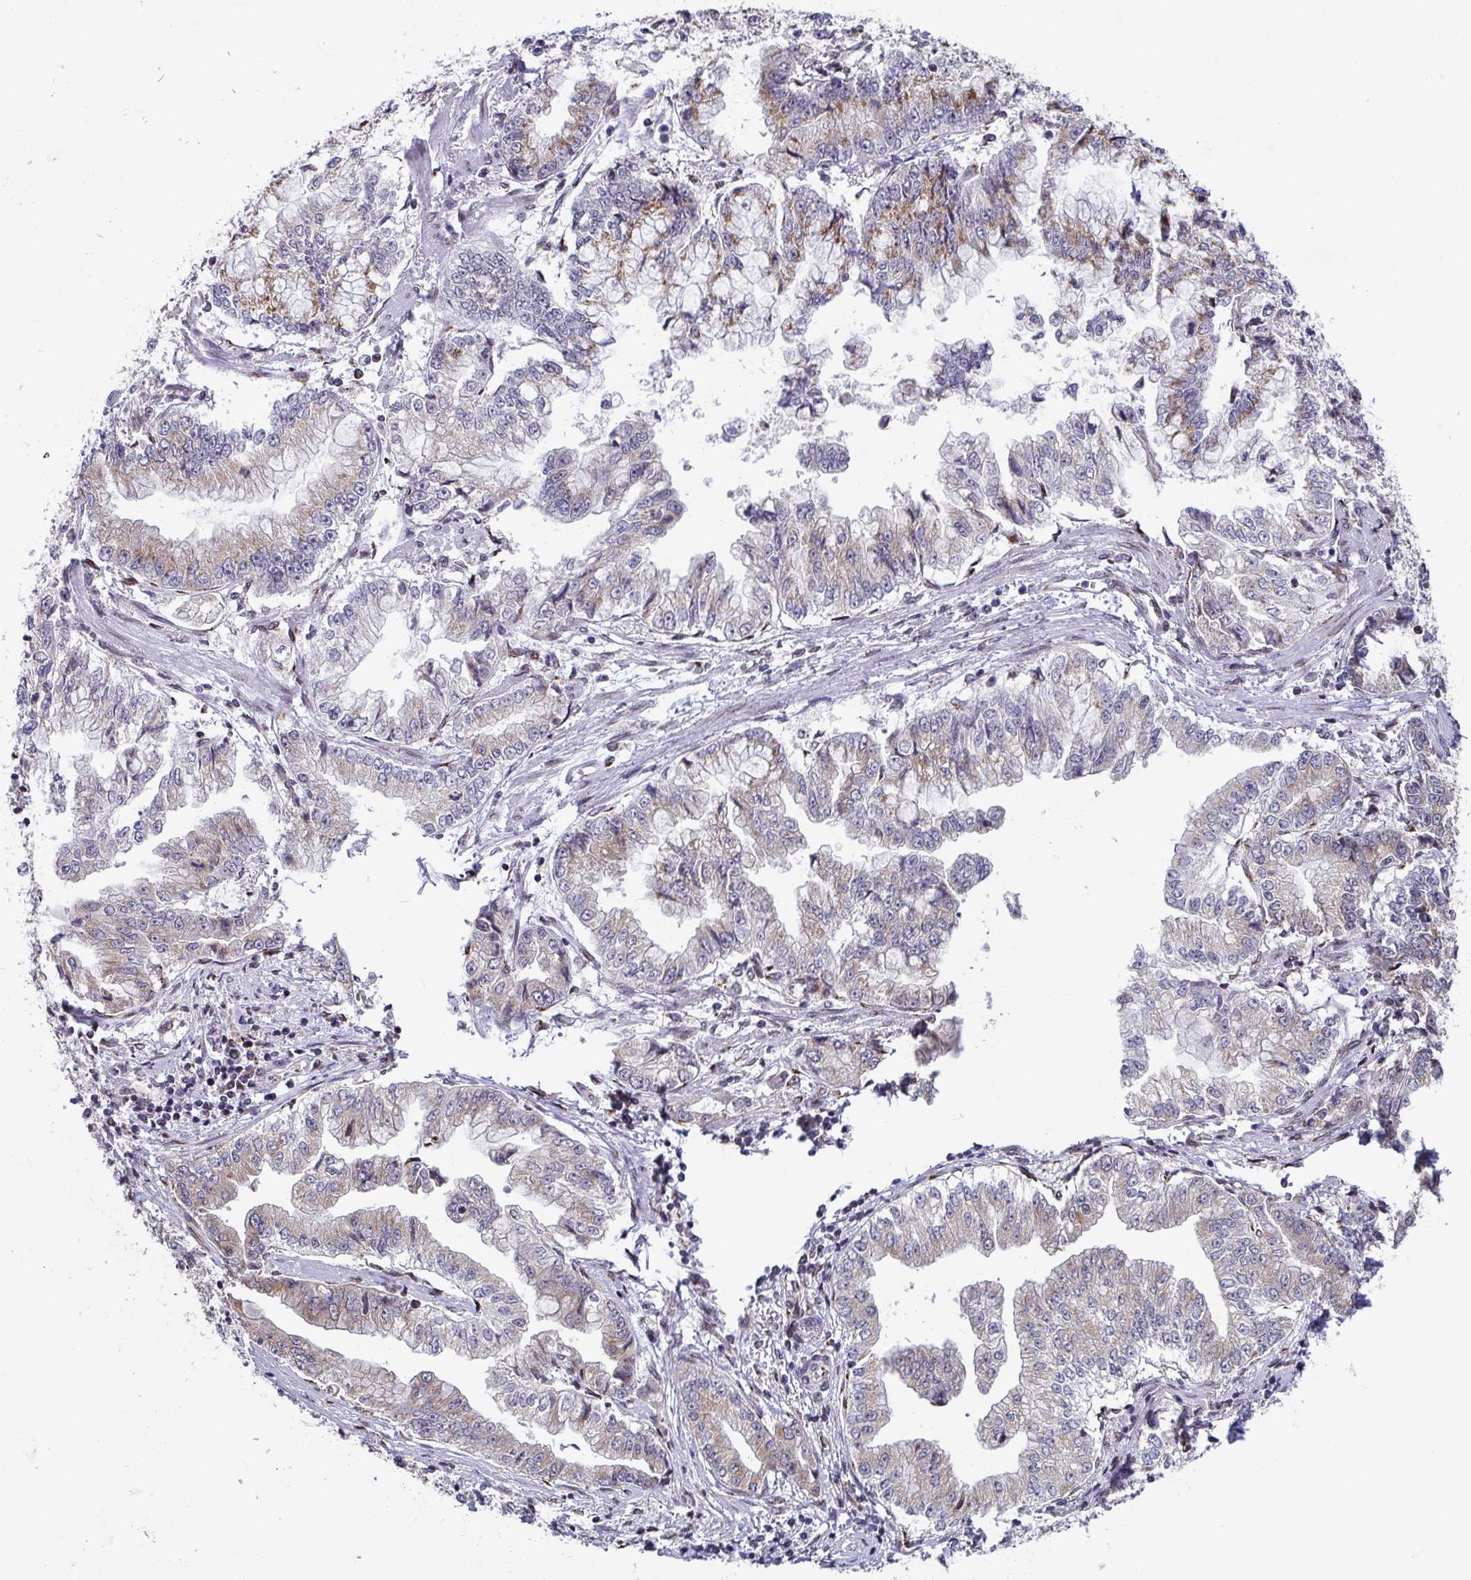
{"staining": {"intensity": "weak", "quantity": ">75%", "location": "cytoplasmic/membranous"}, "tissue": "stomach cancer", "cell_type": "Tumor cells", "image_type": "cancer", "snomed": [{"axis": "morphology", "description": "Adenocarcinoma, NOS"}, {"axis": "topography", "description": "Stomach, upper"}], "caption": "This photomicrograph reveals stomach cancer (adenocarcinoma) stained with immunohistochemistry to label a protein in brown. The cytoplasmic/membranous of tumor cells show weak positivity for the protein. Nuclei are counter-stained blue.", "gene": "ATP5MJ", "patient": {"sex": "female", "age": 74}}